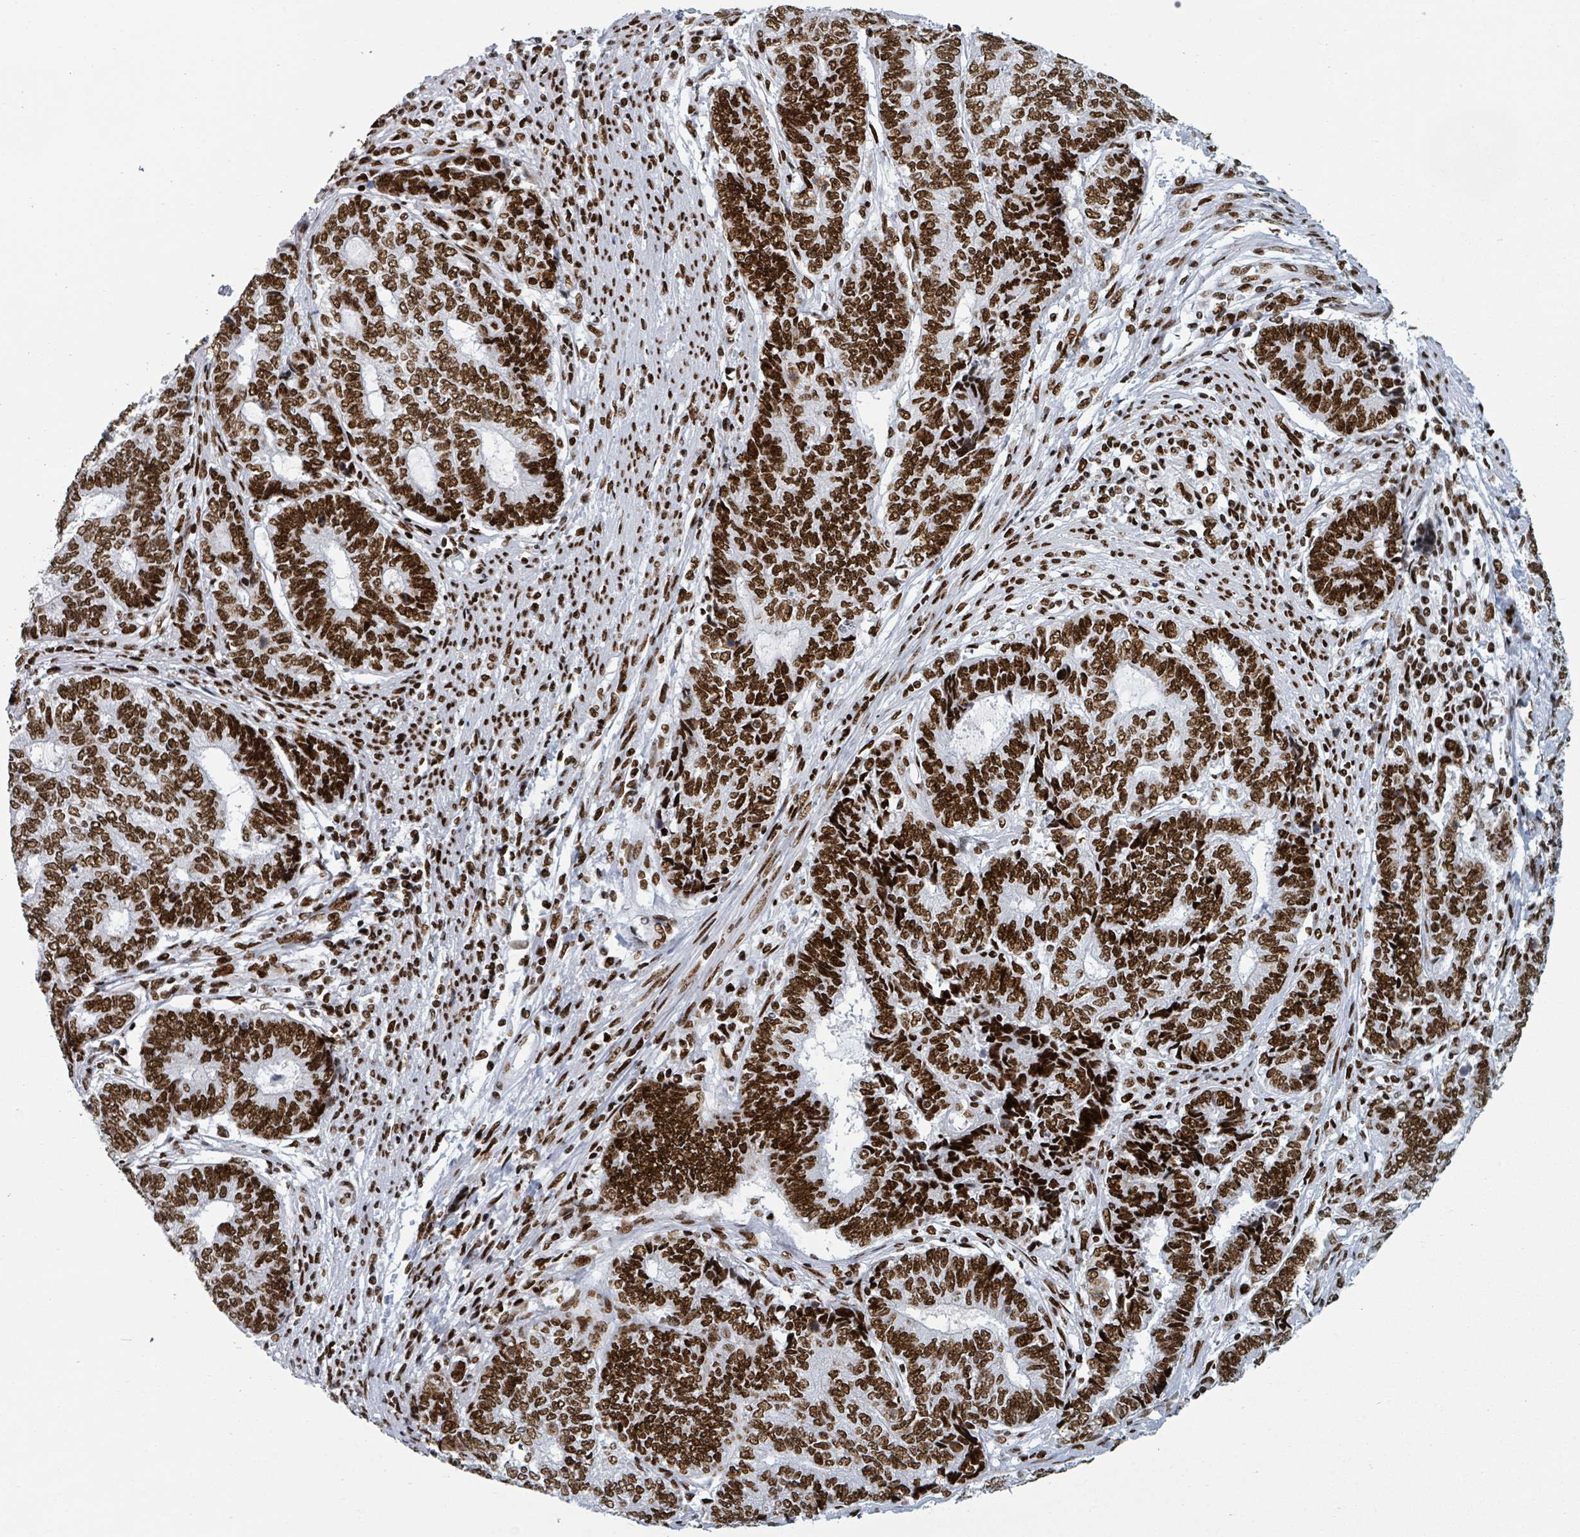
{"staining": {"intensity": "strong", "quantity": ">75%", "location": "nuclear"}, "tissue": "endometrial cancer", "cell_type": "Tumor cells", "image_type": "cancer", "snomed": [{"axis": "morphology", "description": "Adenocarcinoma, NOS"}, {"axis": "topography", "description": "Uterus"}, {"axis": "topography", "description": "Endometrium"}], "caption": "This image displays adenocarcinoma (endometrial) stained with immunohistochemistry to label a protein in brown. The nuclear of tumor cells show strong positivity for the protein. Nuclei are counter-stained blue.", "gene": "DHX16", "patient": {"sex": "female", "age": 70}}